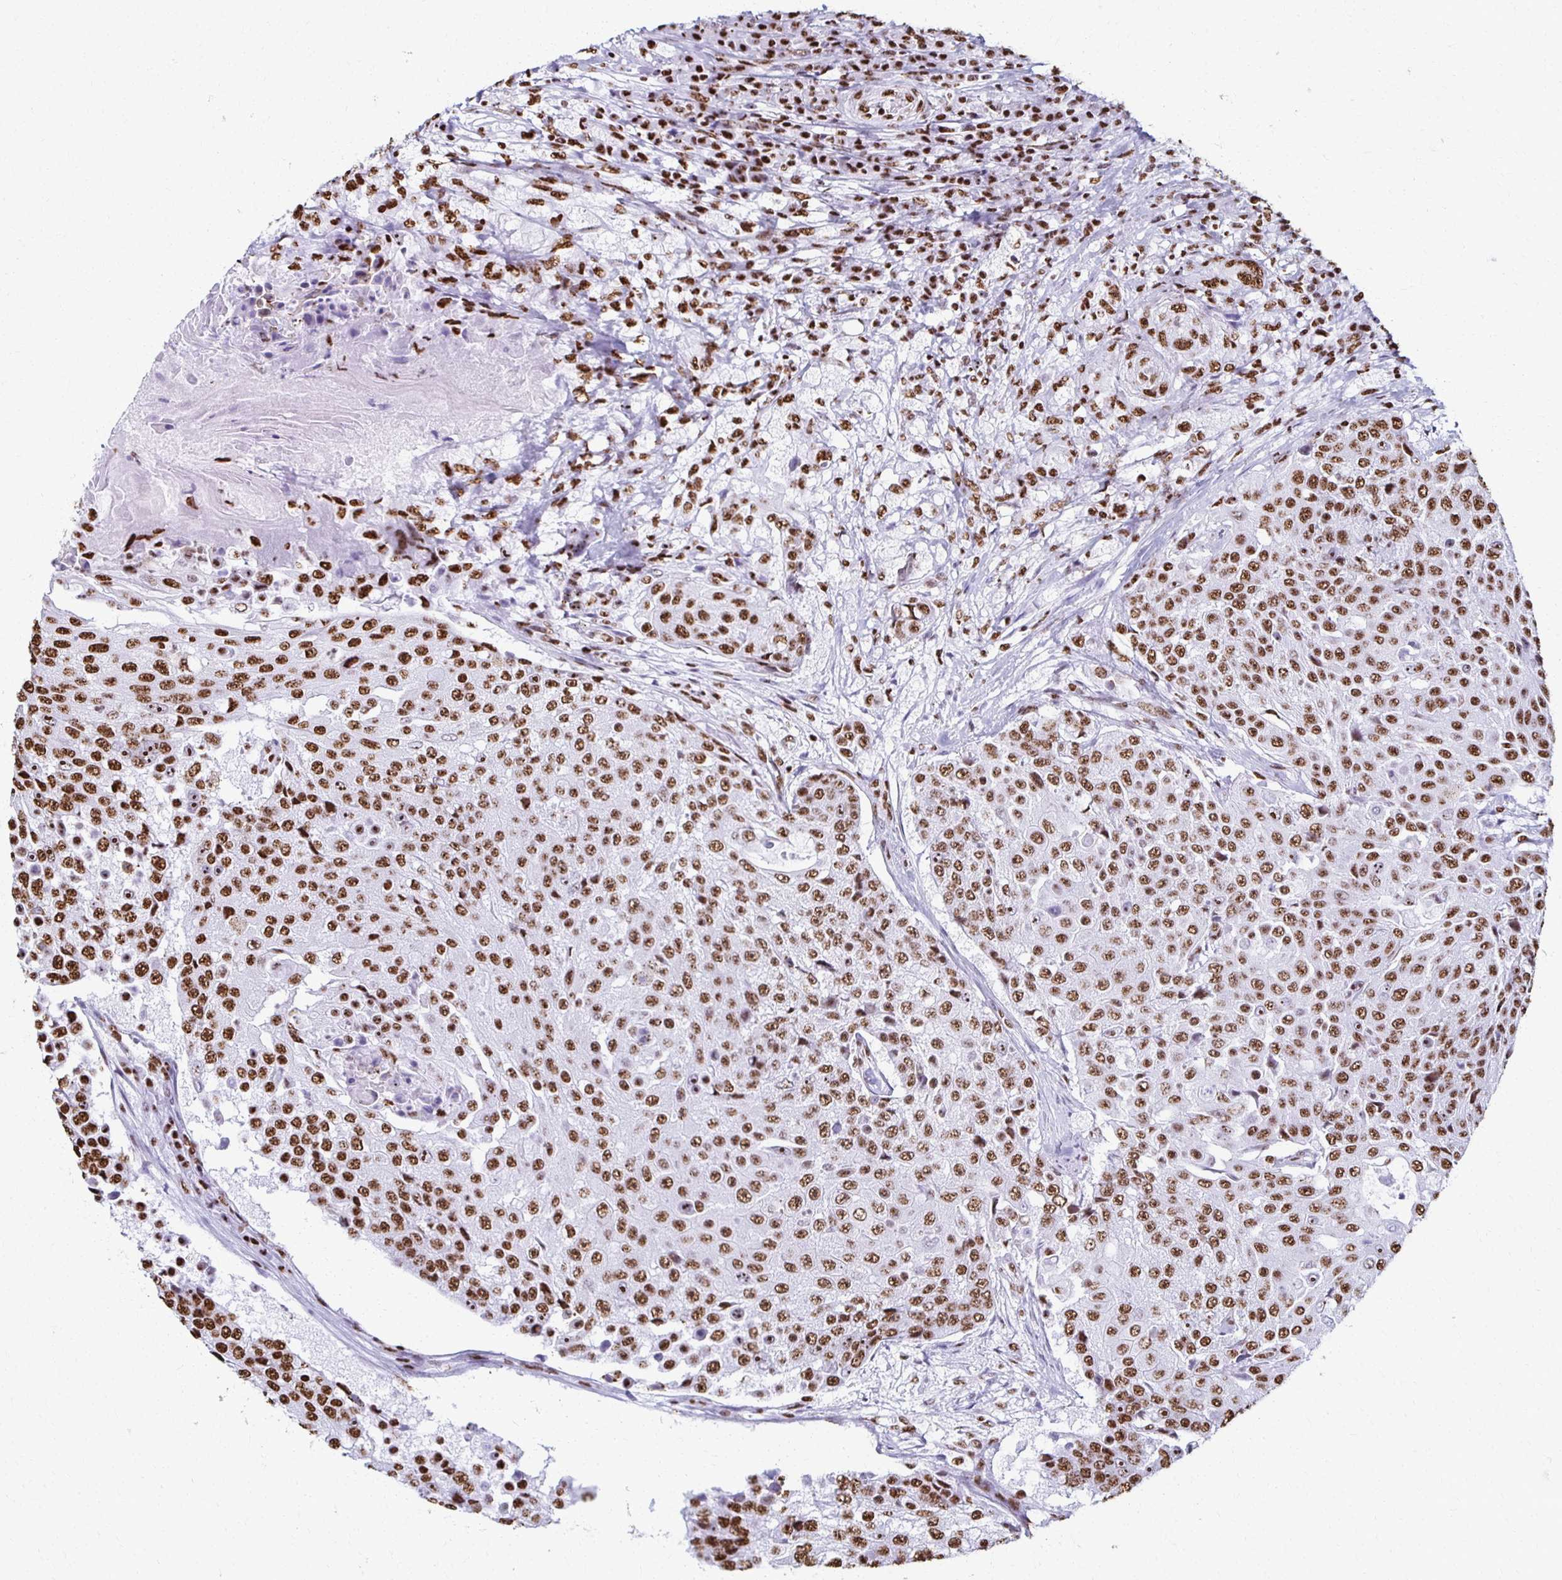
{"staining": {"intensity": "moderate", "quantity": ">75%", "location": "nuclear"}, "tissue": "urothelial cancer", "cell_type": "Tumor cells", "image_type": "cancer", "snomed": [{"axis": "morphology", "description": "Urothelial carcinoma, High grade"}, {"axis": "topography", "description": "Urinary bladder"}], "caption": "Immunohistochemical staining of urothelial cancer reveals moderate nuclear protein positivity in about >75% of tumor cells.", "gene": "NONO", "patient": {"sex": "female", "age": 63}}